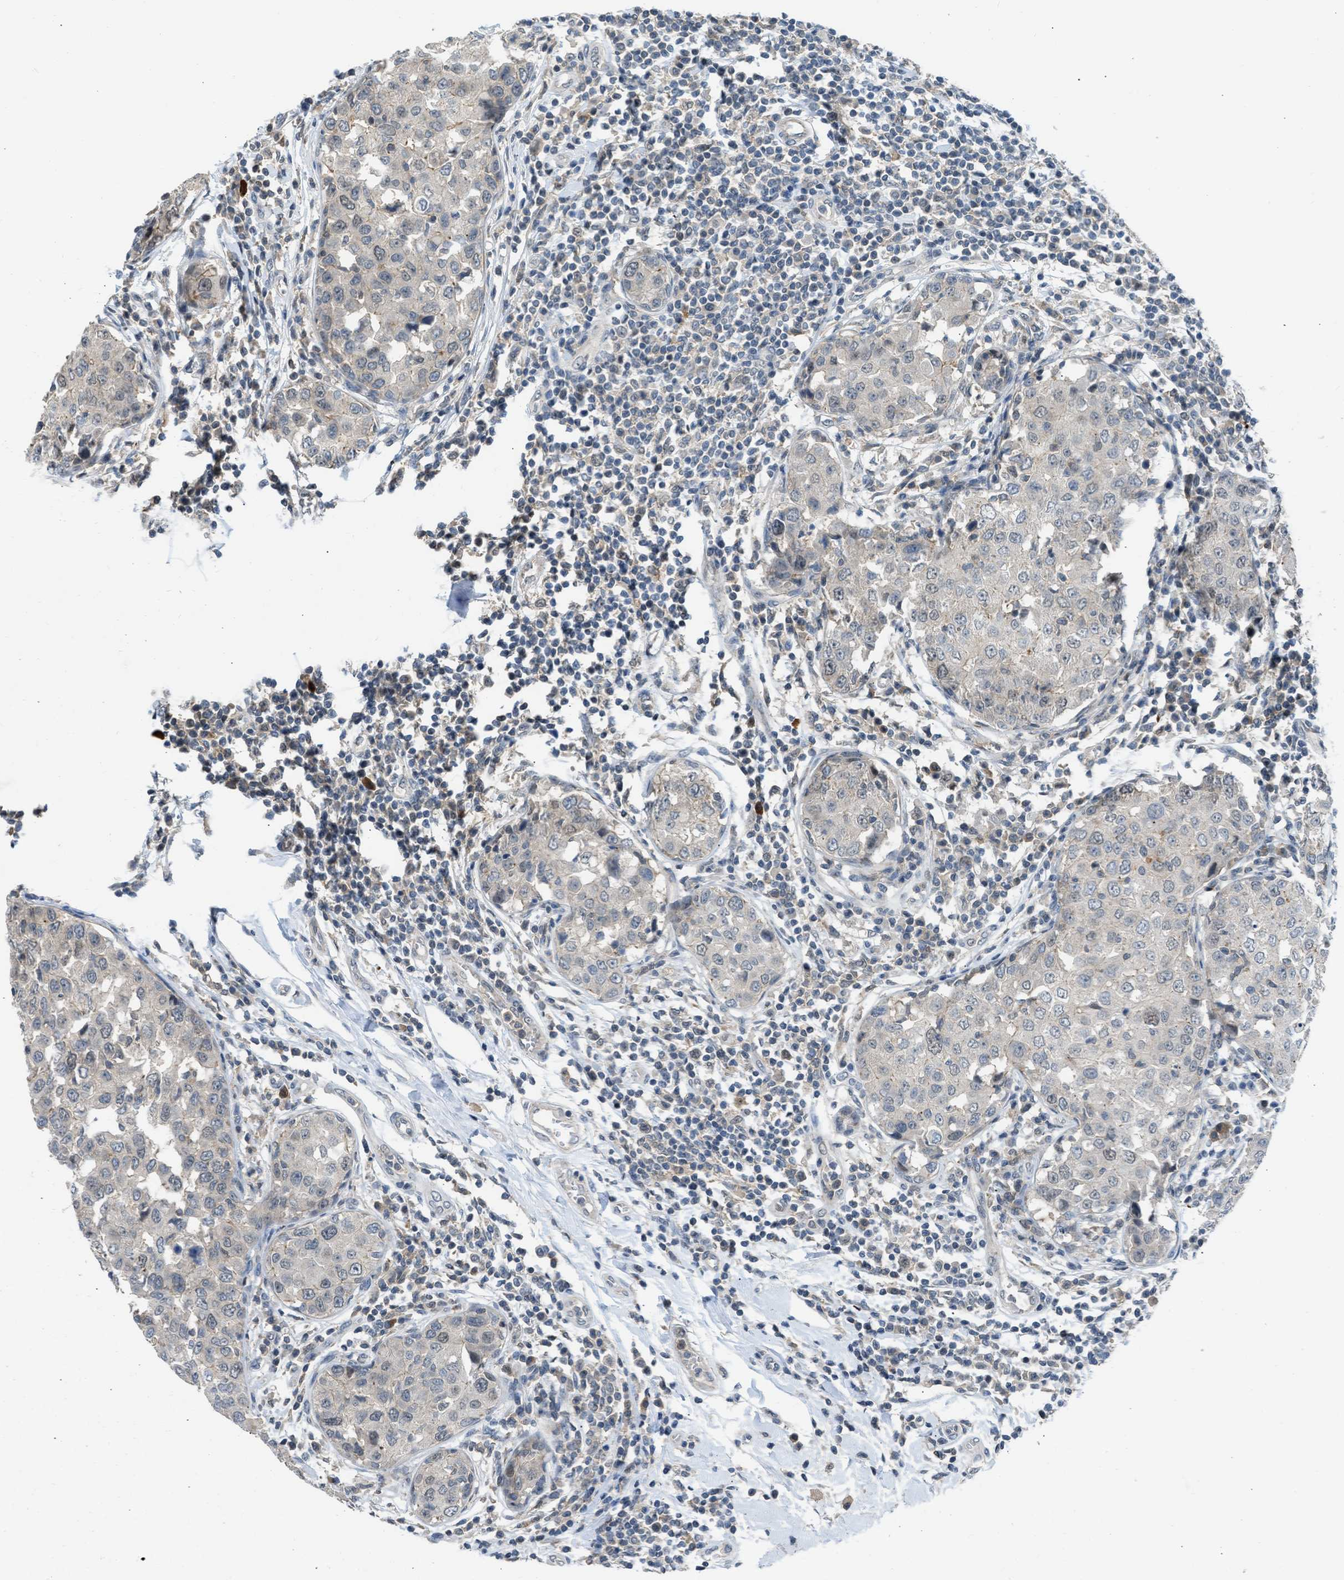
{"staining": {"intensity": "negative", "quantity": "none", "location": "none"}, "tissue": "breast cancer", "cell_type": "Tumor cells", "image_type": "cancer", "snomed": [{"axis": "morphology", "description": "Duct carcinoma"}, {"axis": "topography", "description": "Breast"}], "caption": "DAB immunohistochemical staining of human invasive ductal carcinoma (breast) reveals no significant positivity in tumor cells. (DAB immunohistochemistry (IHC) with hematoxylin counter stain).", "gene": "TTBK2", "patient": {"sex": "female", "age": 27}}